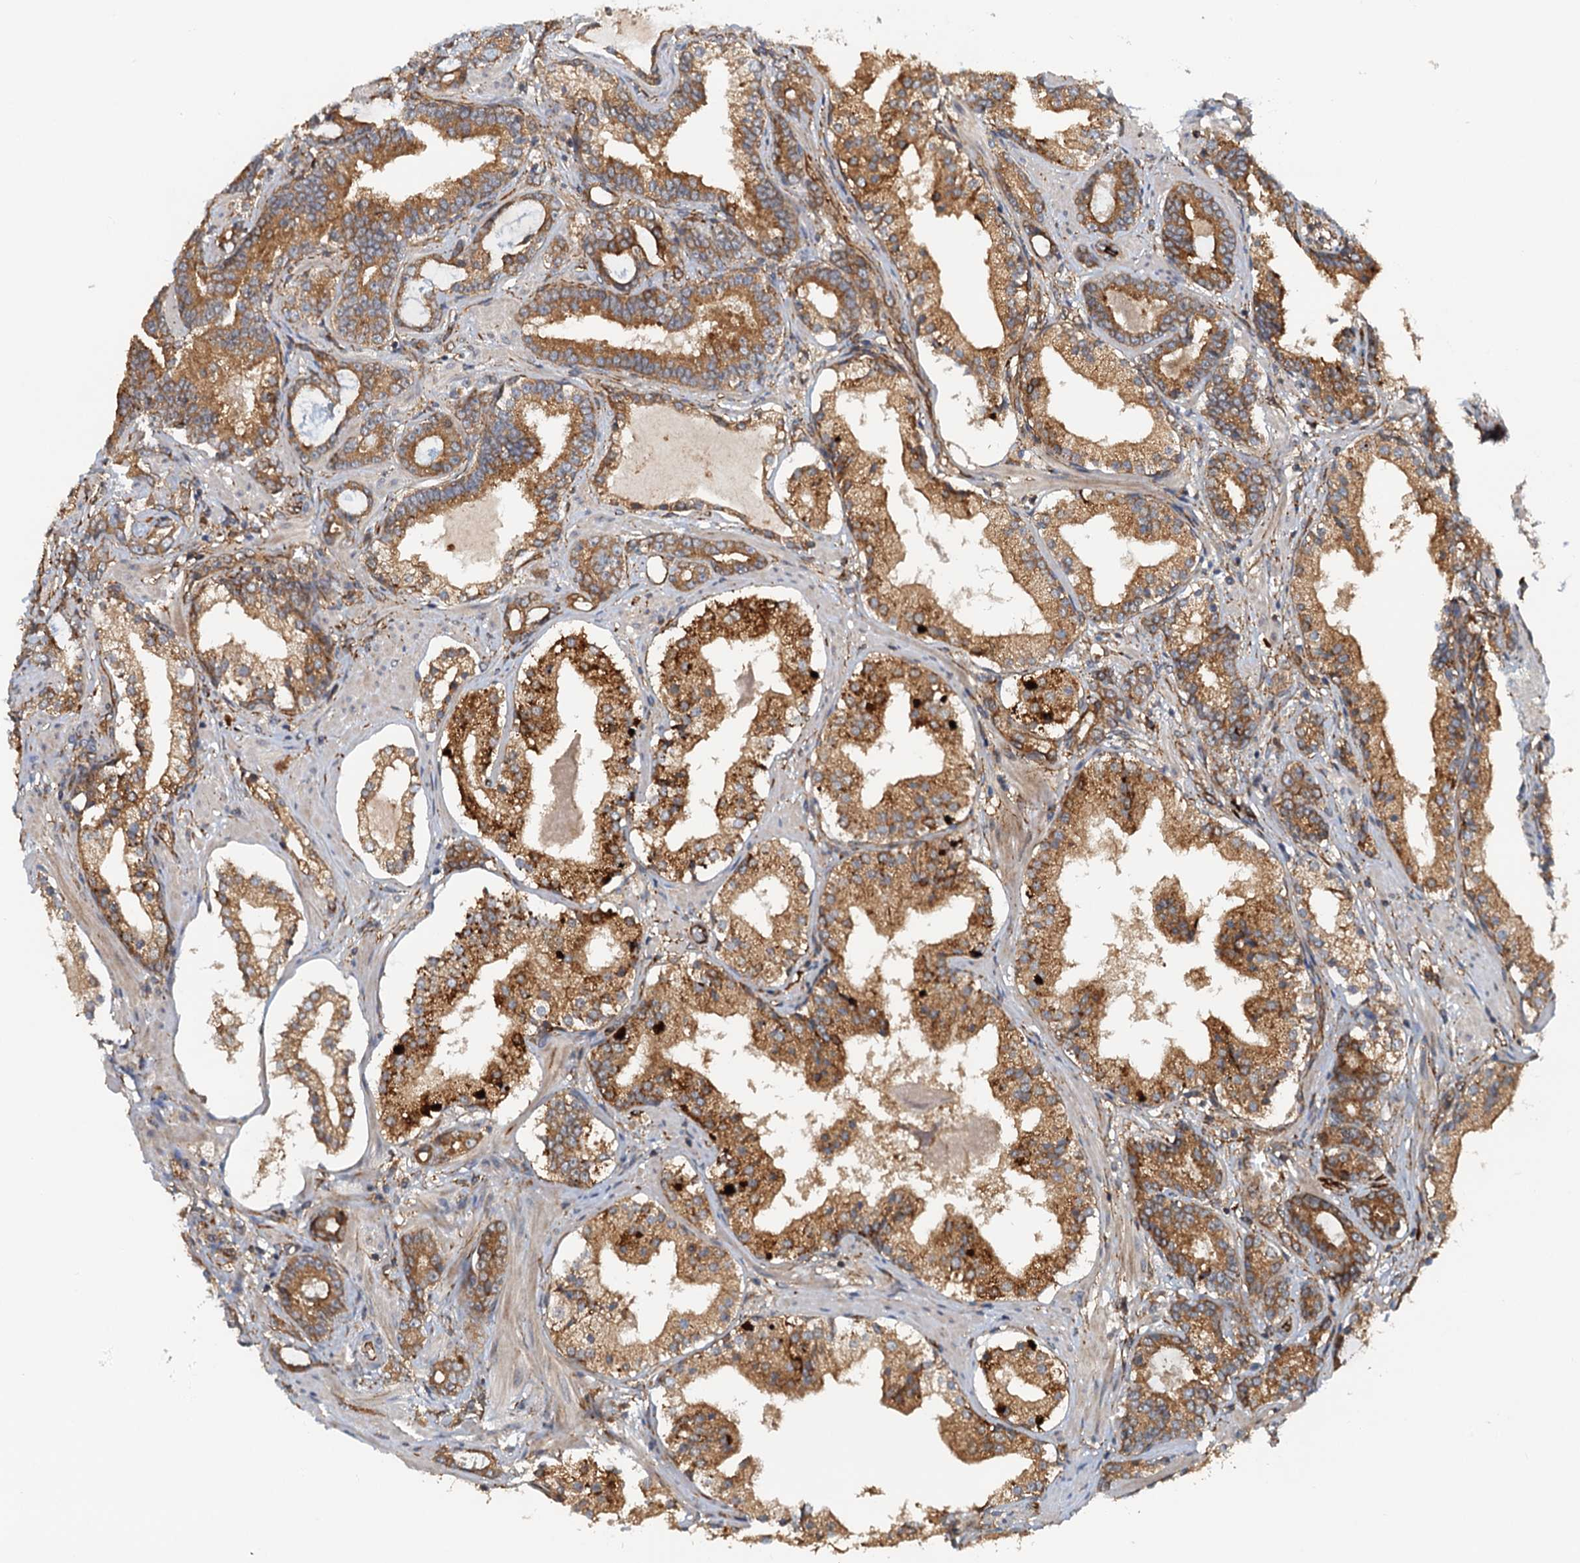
{"staining": {"intensity": "moderate", "quantity": ">75%", "location": "cytoplasmic/membranous"}, "tissue": "prostate cancer", "cell_type": "Tumor cells", "image_type": "cancer", "snomed": [{"axis": "morphology", "description": "Adenocarcinoma, High grade"}, {"axis": "topography", "description": "Prostate"}], "caption": "Immunohistochemical staining of human high-grade adenocarcinoma (prostate) exhibits medium levels of moderate cytoplasmic/membranous positivity in about >75% of tumor cells. (IHC, brightfield microscopy, high magnification).", "gene": "NIPAL3", "patient": {"sex": "male", "age": 58}}